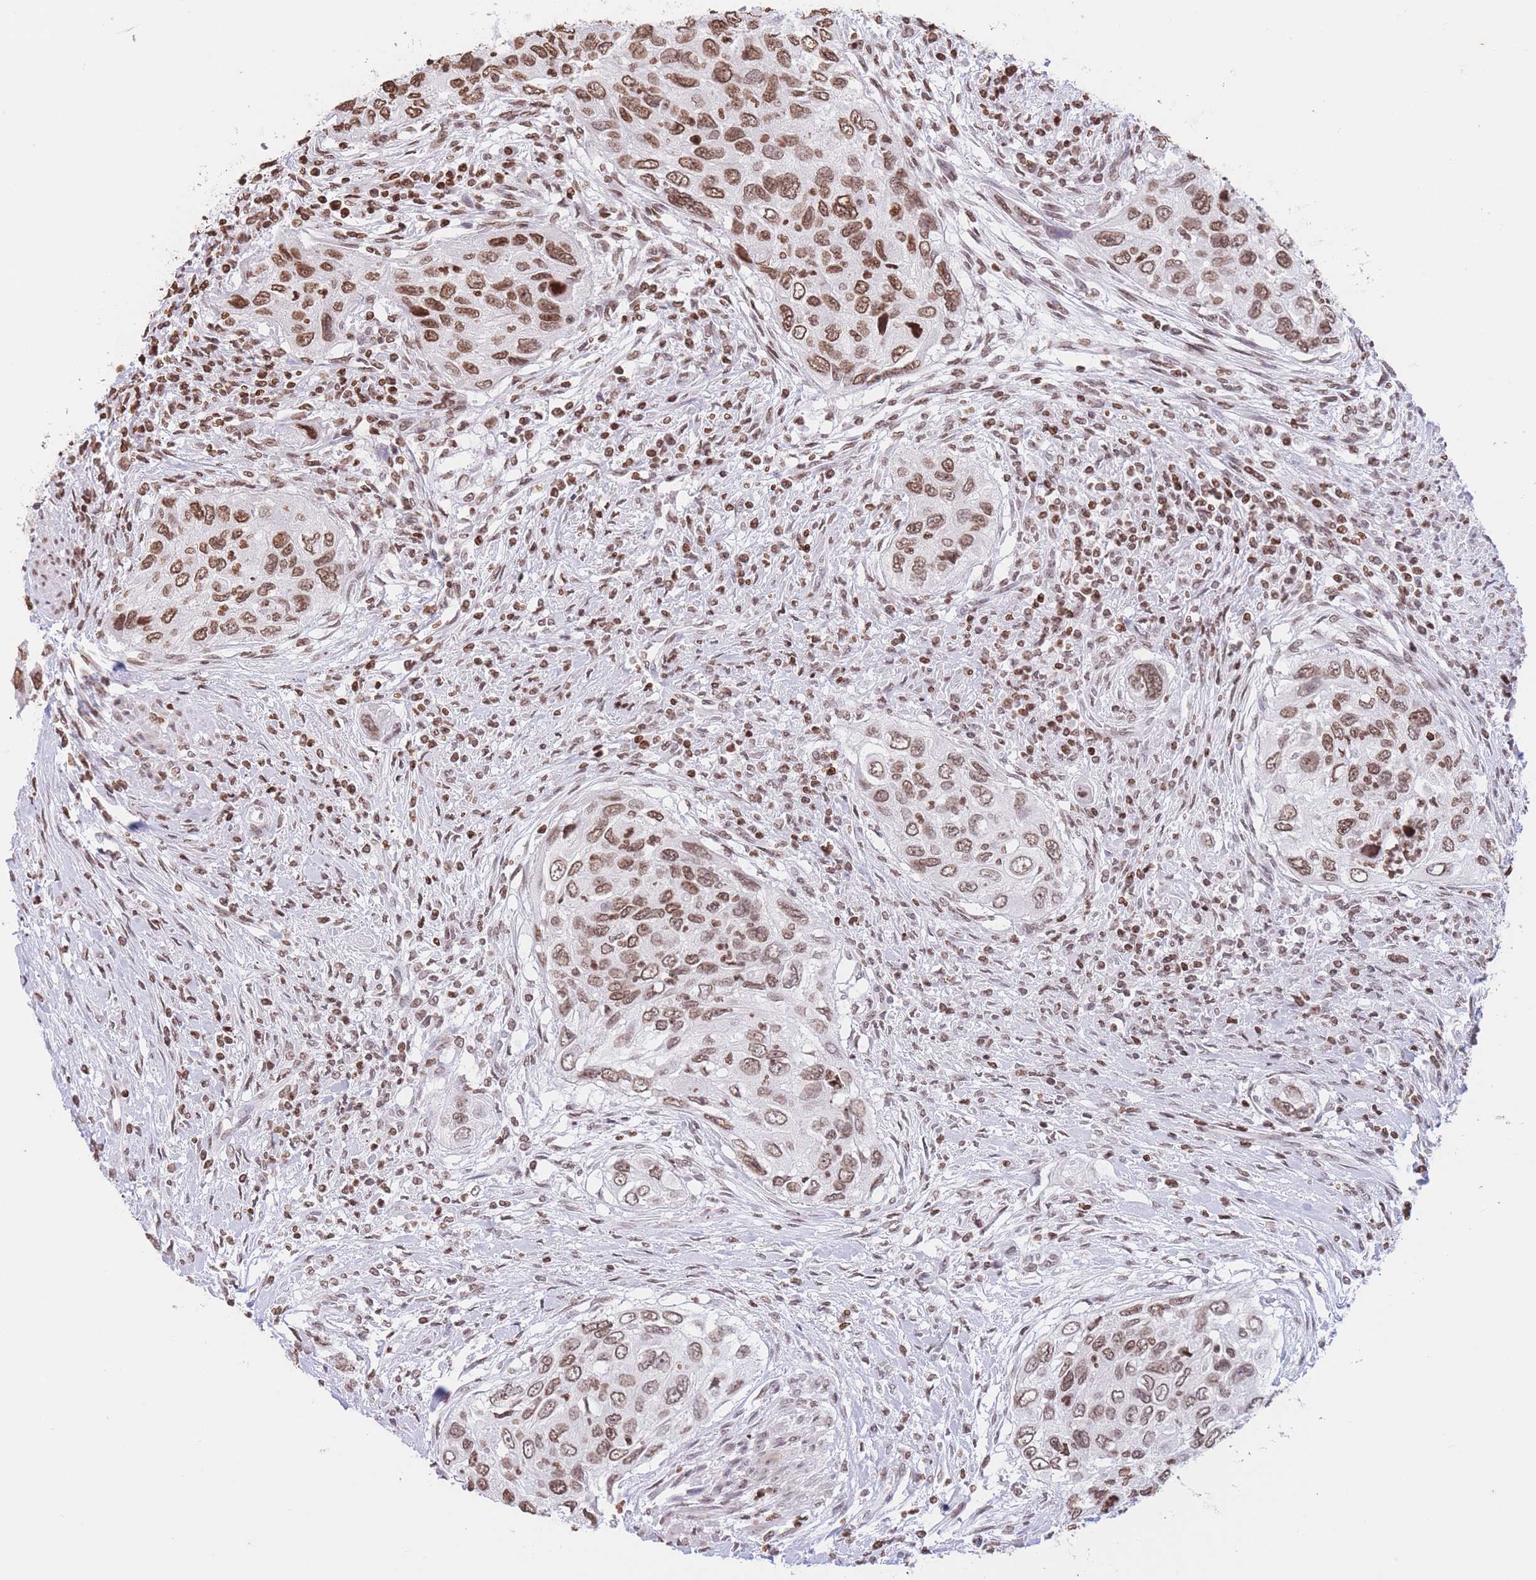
{"staining": {"intensity": "moderate", "quantity": ">75%", "location": "nuclear"}, "tissue": "urothelial cancer", "cell_type": "Tumor cells", "image_type": "cancer", "snomed": [{"axis": "morphology", "description": "Urothelial carcinoma, High grade"}, {"axis": "topography", "description": "Urinary bladder"}], "caption": "Human high-grade urothelial carcinoma stained with a brown dye displays moderate nuclear positive expression in about >75% of tumor cells.", "gene": "H2BC11", "patient": {"sex": "female", "age": 60}}